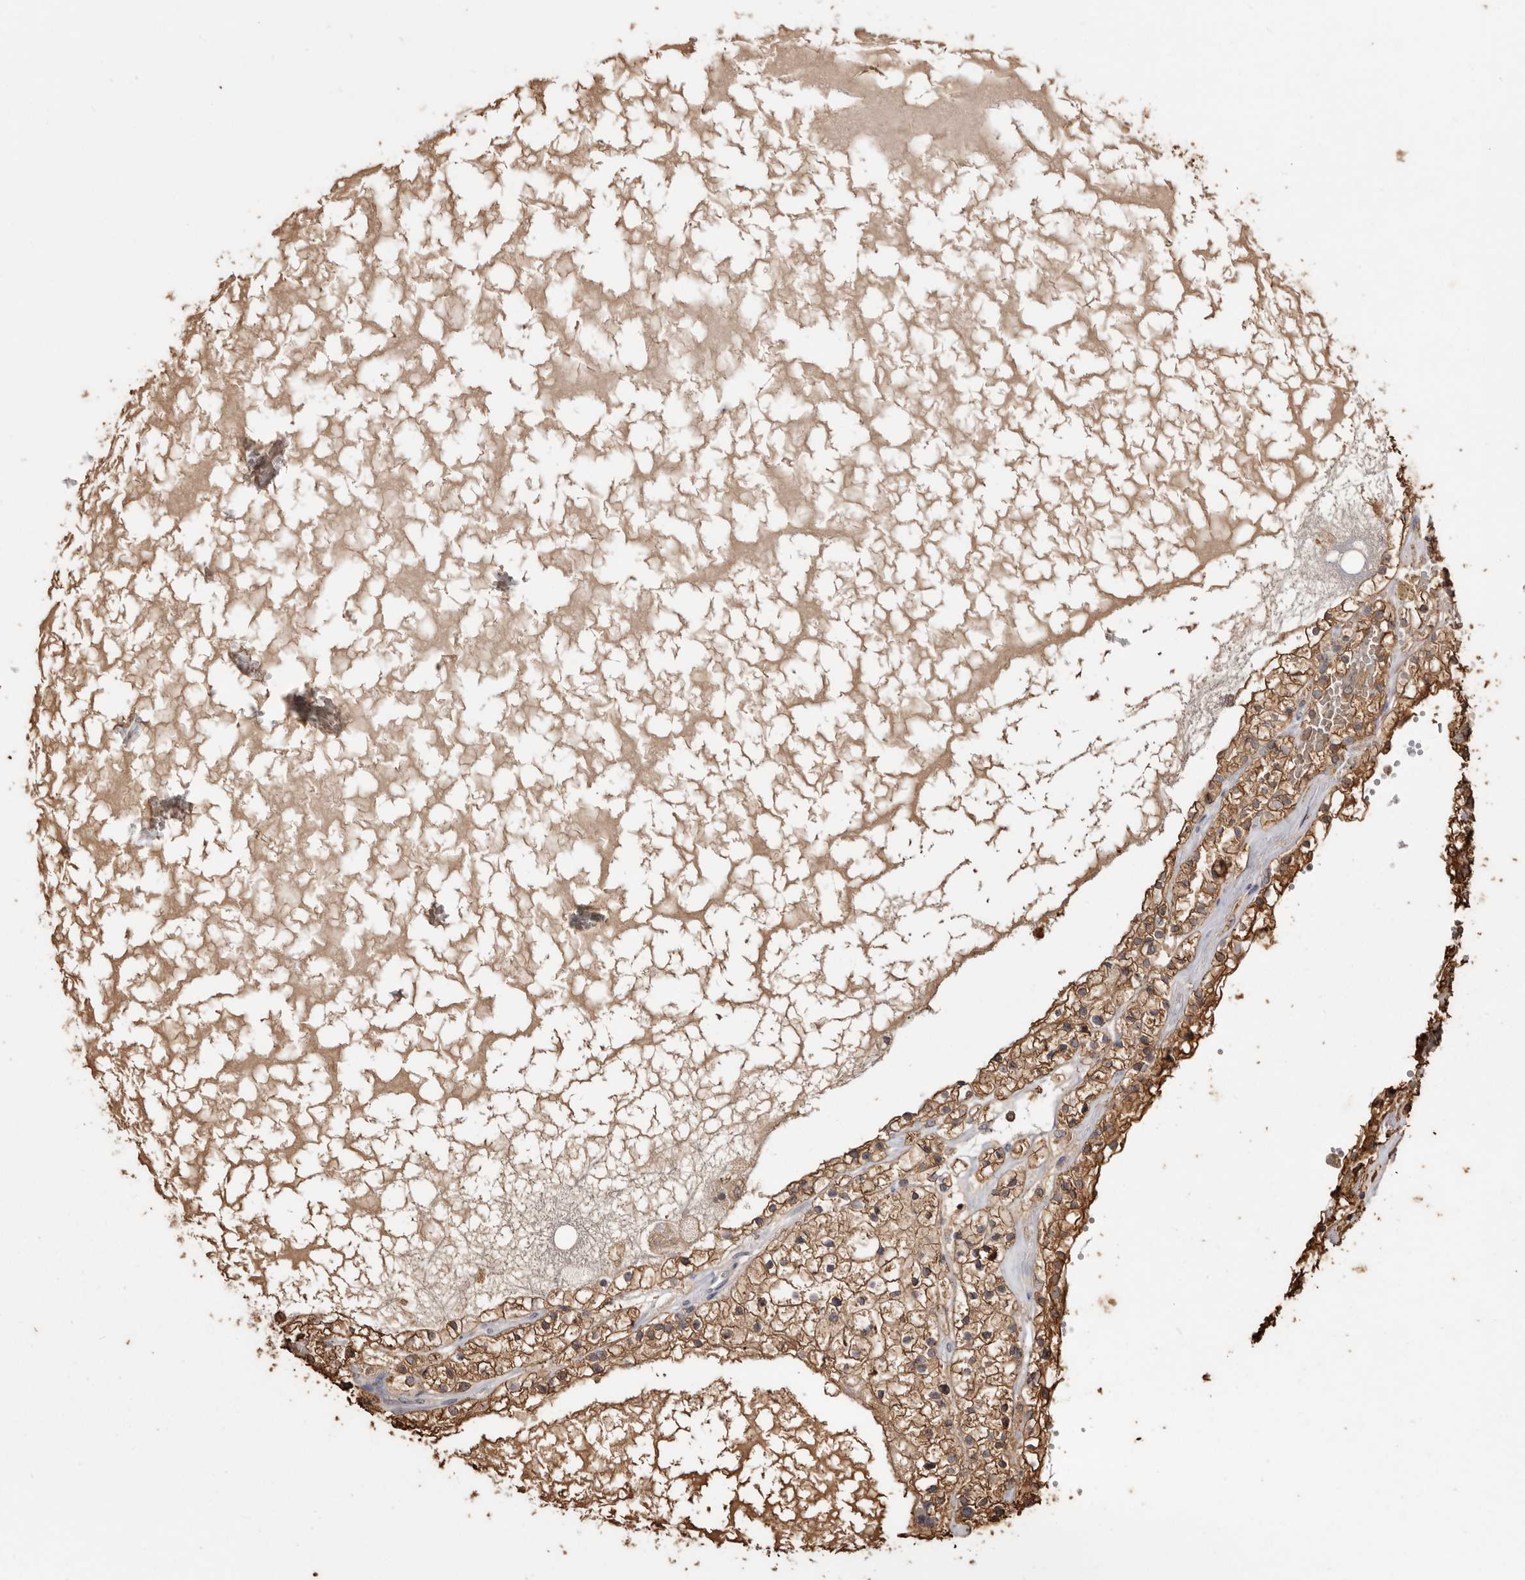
{"staining": {"intensity": "moderate", "quantity": ">75%", "location": "cytoplasmic/membranous"}, "tissue": "renal cancer", "cell_type": "Tumor cells", "image_type": "cancer", "snomed": [{"axis": "morphology", "description": "Normal tissue, NOS"}, {"axis": "morphology", "description": "Adenocarcinoma, NOS"}, {"axis": "topography", "description": "Kidney"}], "caption": "Brown immunohistochemical staining in adenocarcinoma (renal) reveals moderate cytoplasmic/membranous staining in about >75% of tumor cells.", "gene": "PKM", "patient": {"sex": "male", "age": 68}}